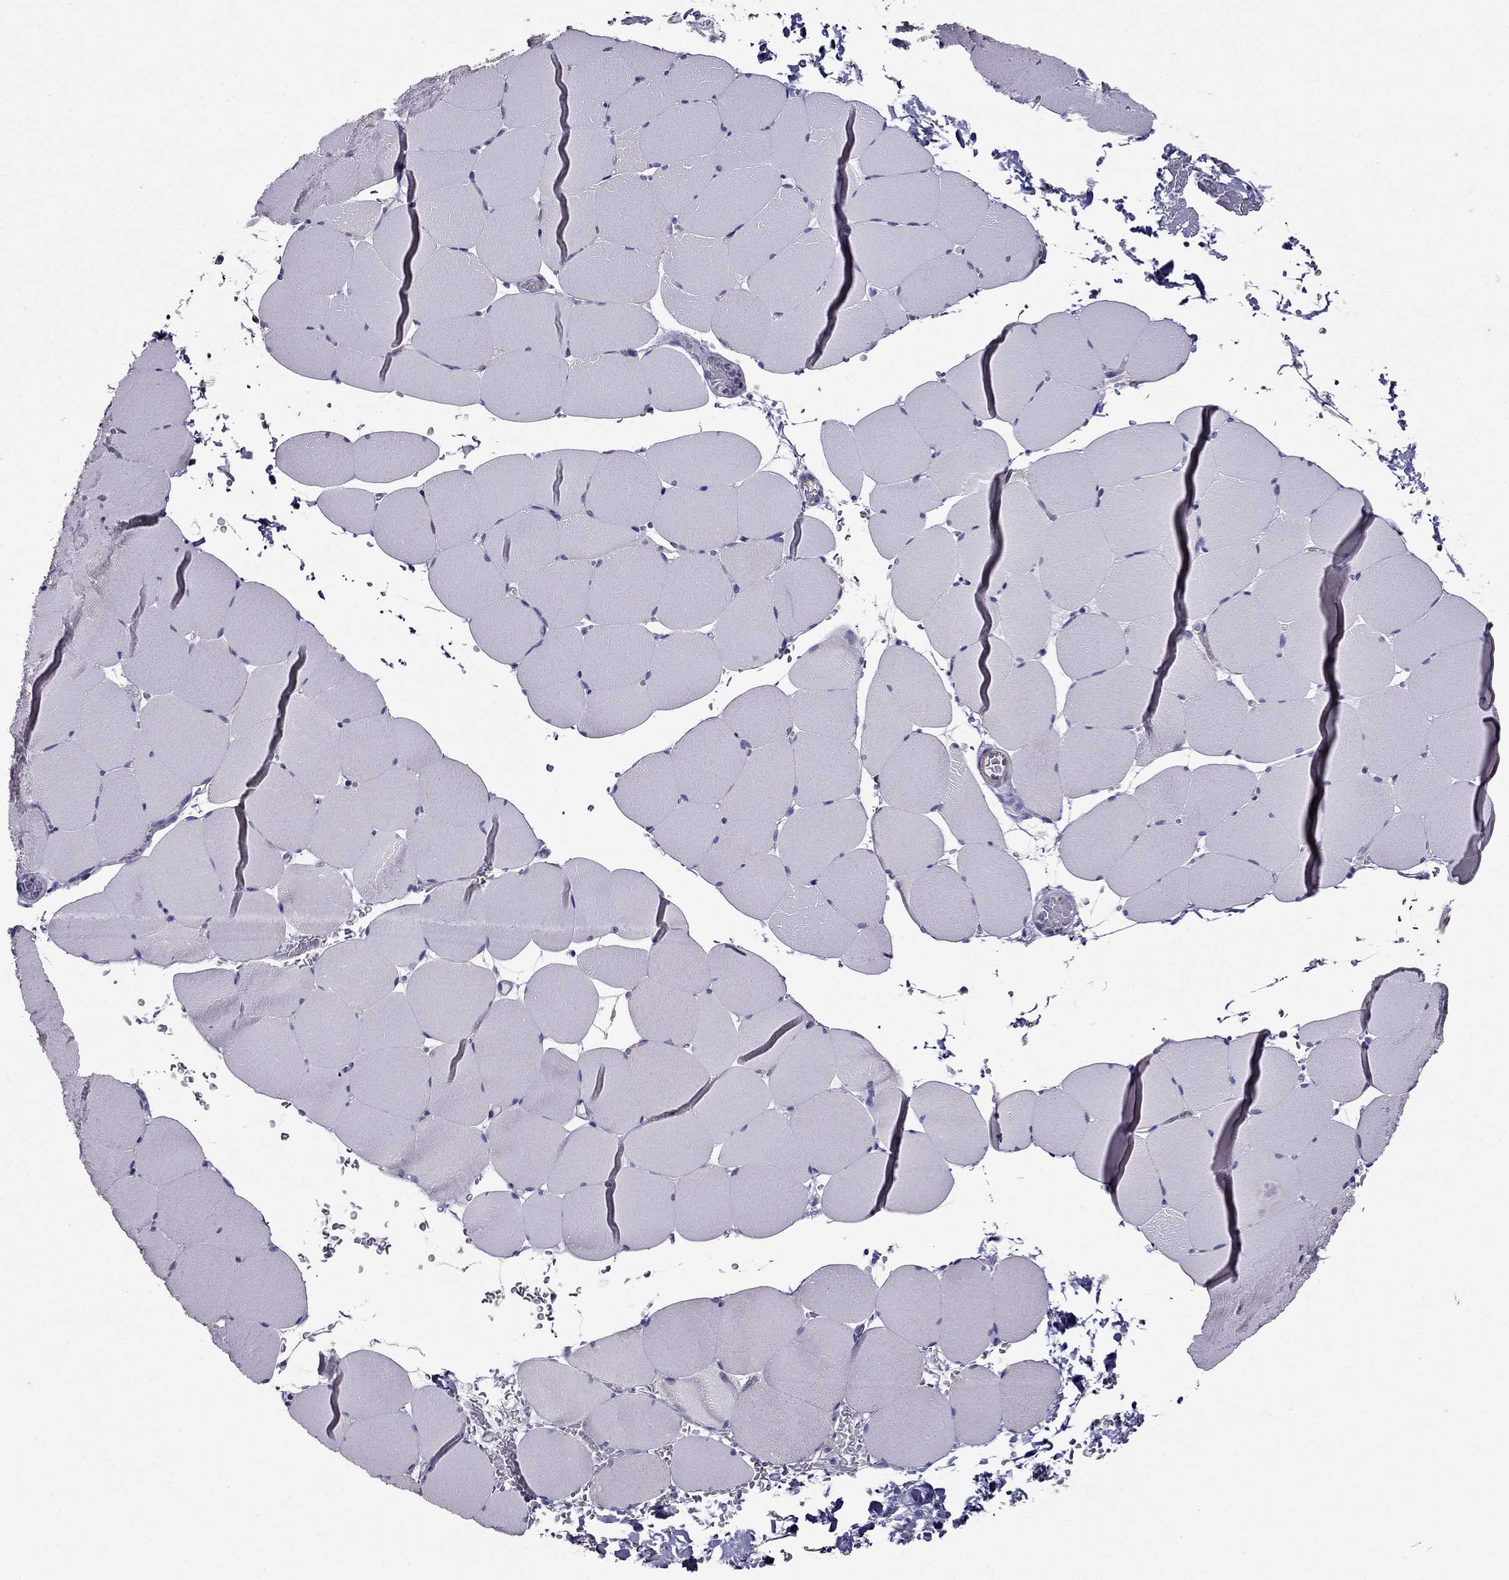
{"staining": {"intensity": "negative", "quantity": "none", "location": "none"}, "tissue": "skeletal muscle", "cell_type": "Myocytes", "image_type": "normal", "snomed": [{"axis": "morphology", "description": "Normal tissue, NOS"}, {"axis": "topography", "description": "Skeletal muscle"}], "caption": "This is a image of immunohistochemistry staining of unremarkable skeletal muscle, which shows no expression in myocytes.", "gene": "AAK1", "patient": {"sex": "female", "age": 37}}